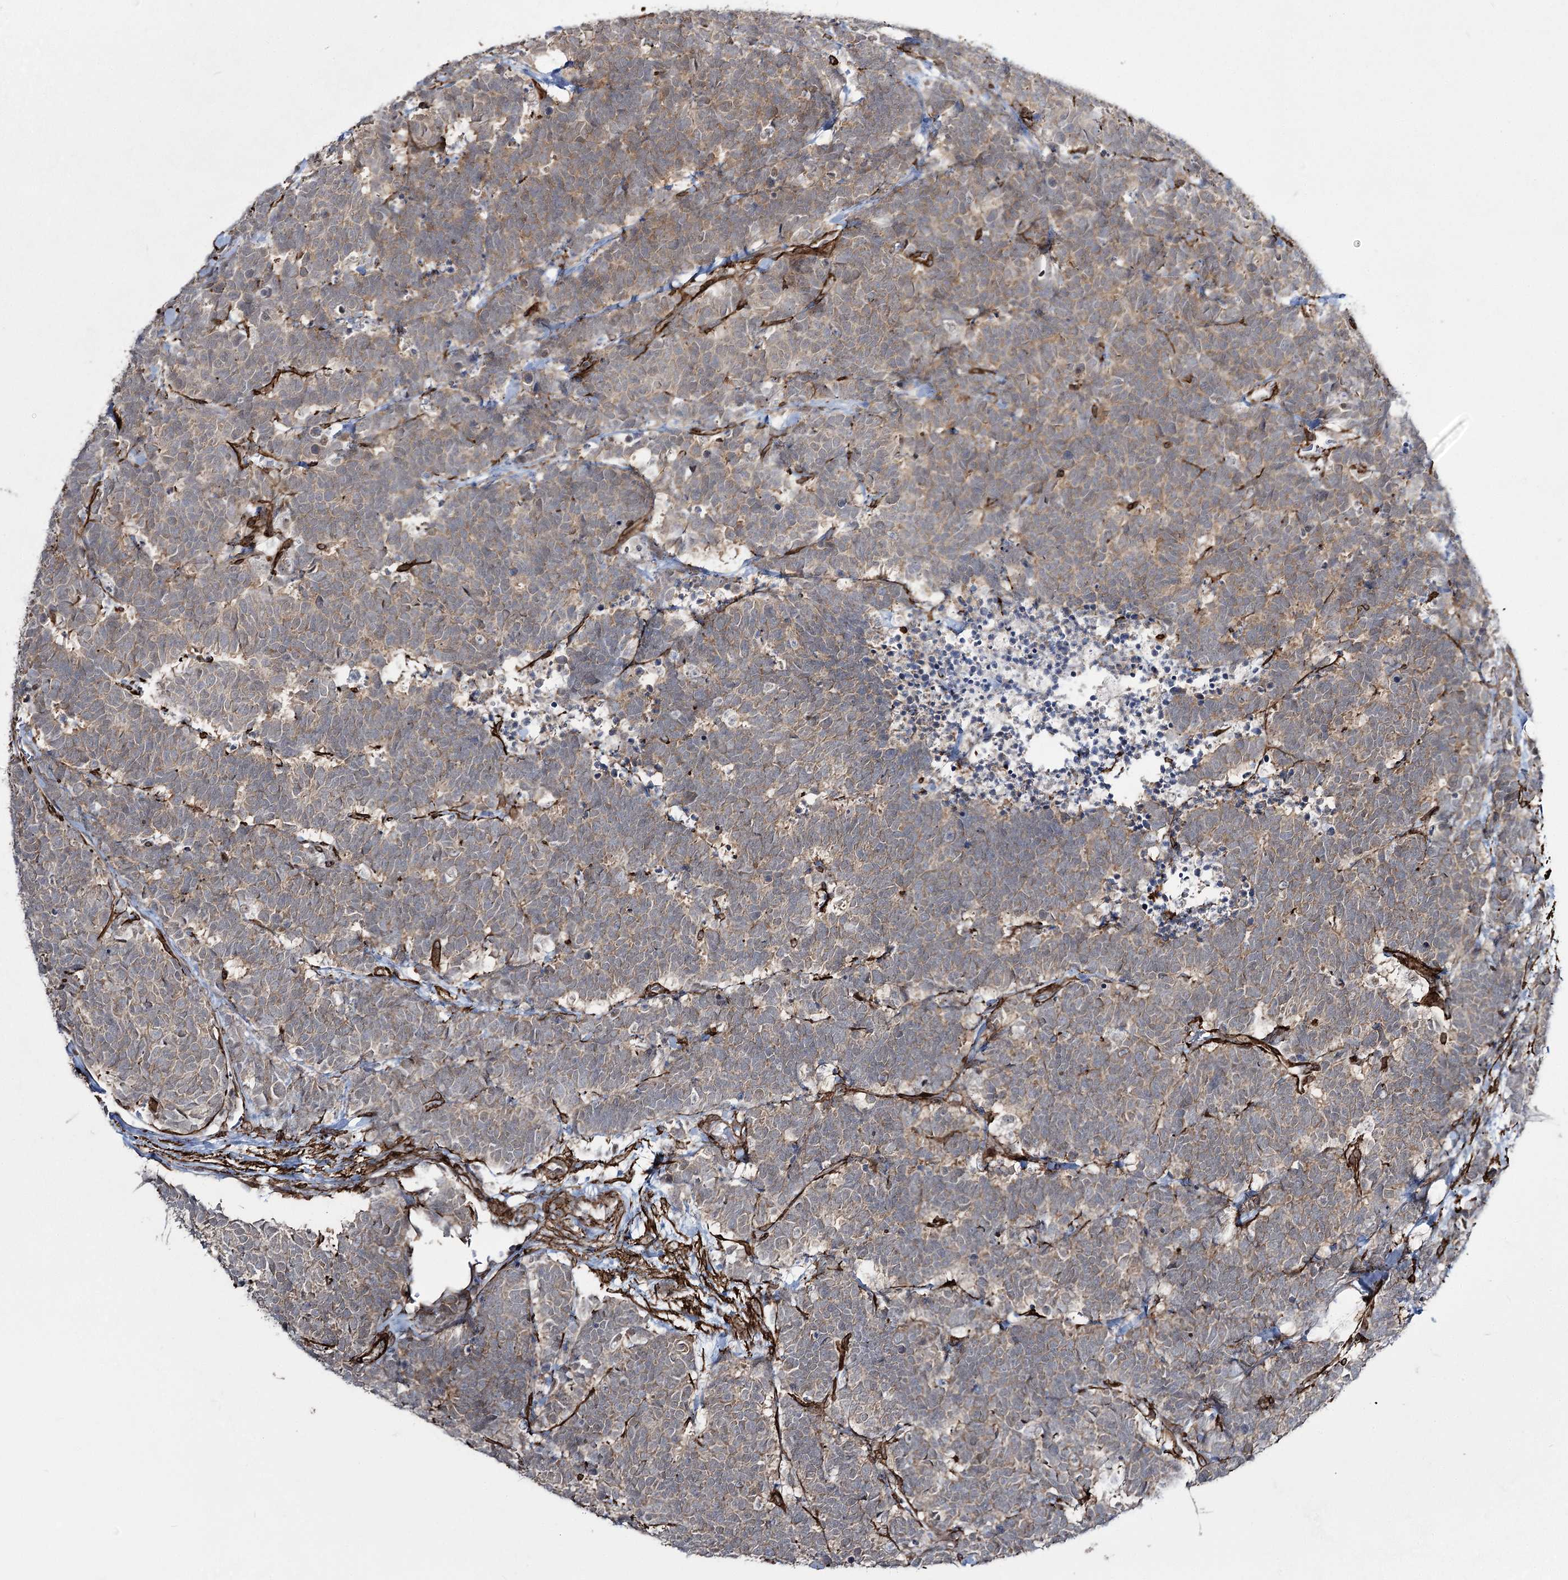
{"staining": {"intensity": "weak", "quantity": ">75%", "location": "cytoplasmic/membranous"}, "tissue": "carcinoid", "cell_type": "Tumor cells", "image_type": "cancer", "snomed": [{"axis": "morphology", "description": "Carcinoma, NOS"}, {"axis": "morphology", "description": "Carcinoid, malignant, NOS"}, {"axis": "topography", "description": "Urinary bladder"}], "caption": "IHC image of neoplastic tissue: human carcinoid stained using immunohistochemistry displays low levels of weak protein expression localized specifically in the cytoplasmic/membranous of tumor cells, appearing as a cytoplasmic/membranous brown color.", "gene": "CWF19L1", "patient": {"sex": "male", "age": 57}}